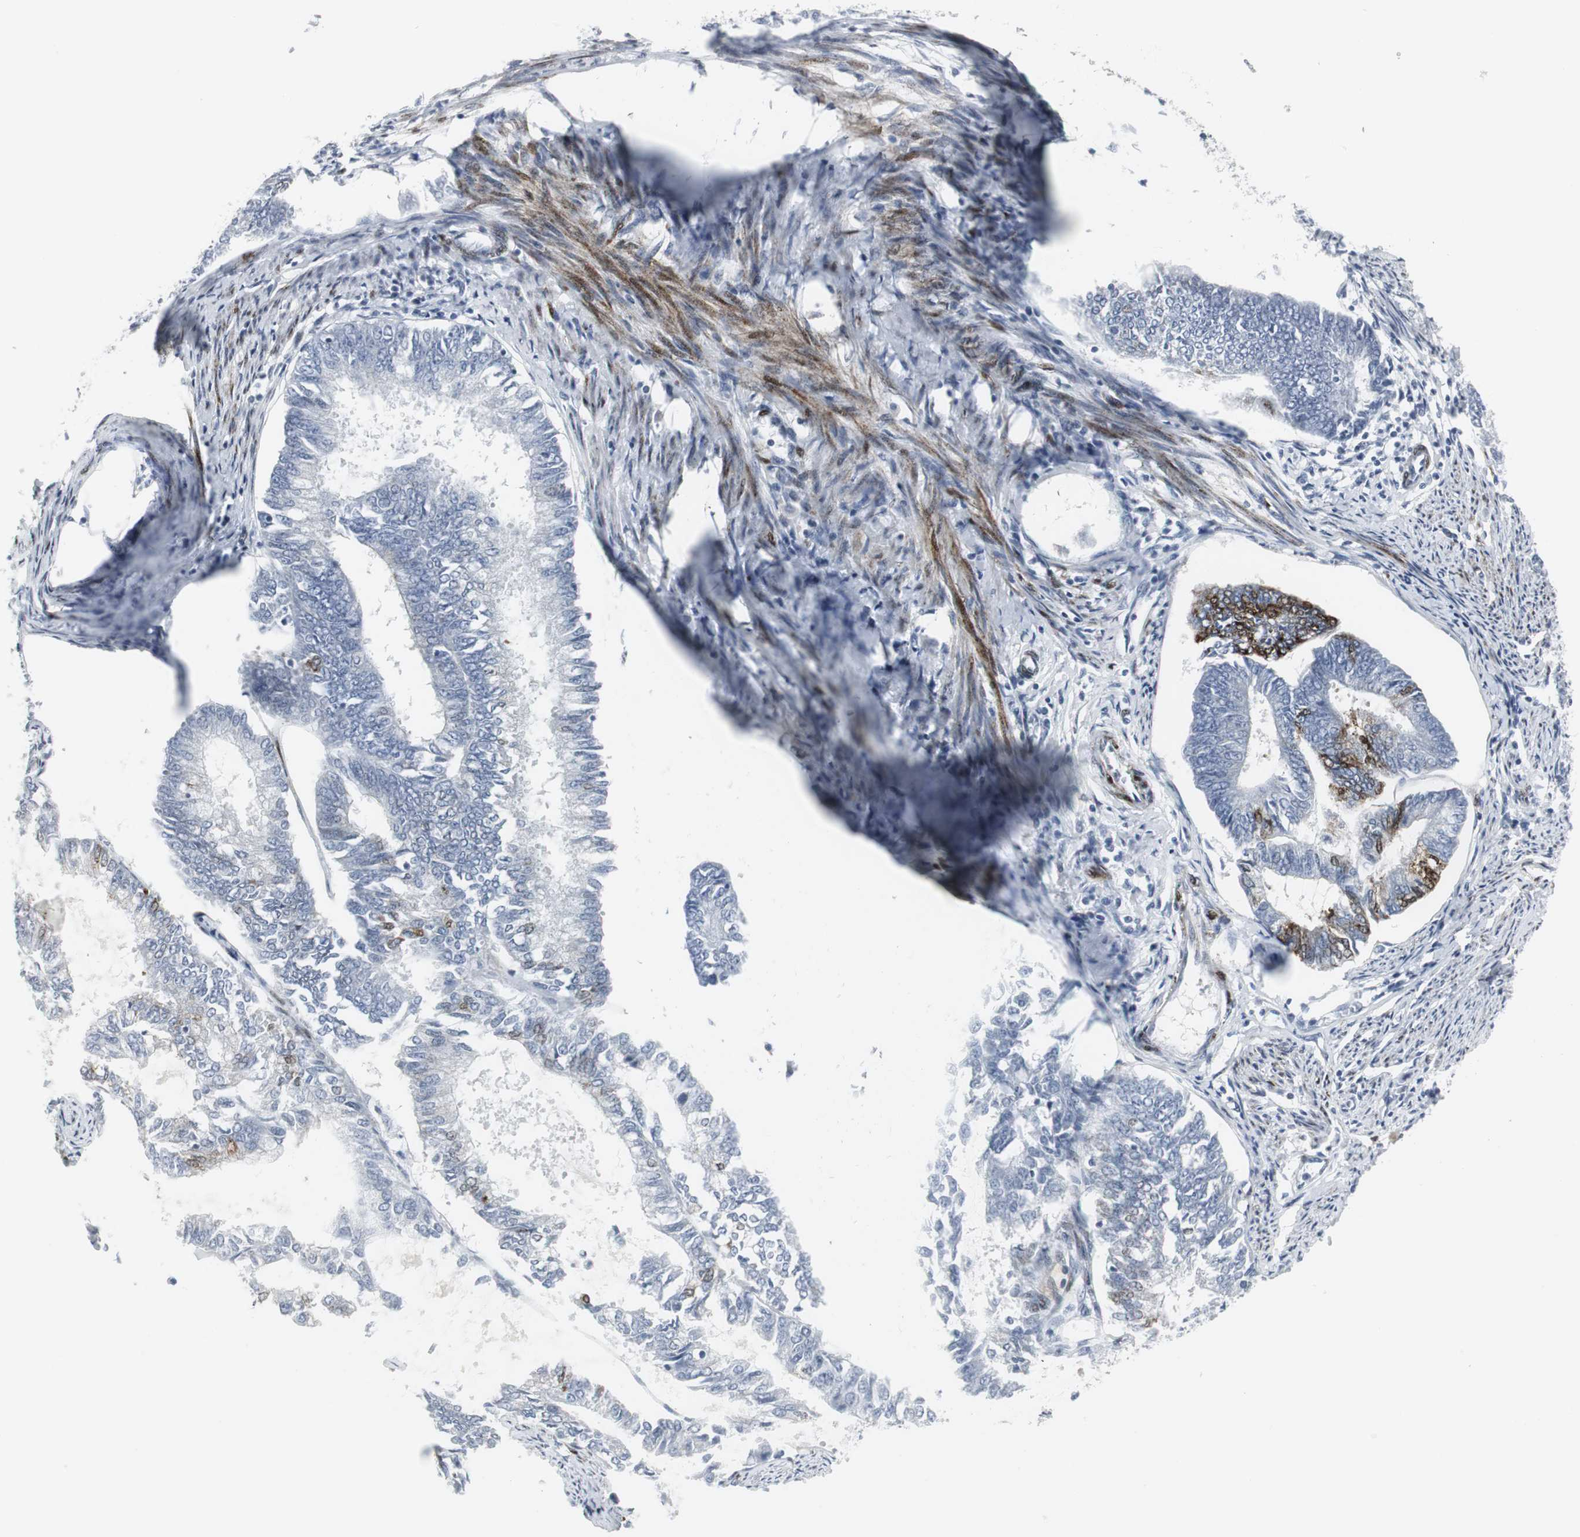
{"staining": {"intensity": "negative", "quantity": "none", "location": "none"}, "tissue": "endometrial cancer", "cell_type": "Tumor cells", "image_type": "cancer", "snomed": [{"axis": "morphology", "description": "Adenocarcinoma, NOS"}, {"axis": "topography", "description": "Endometrium"}], "caption": "This is an immunohistochemistry image of endometrial cancer. There is no staining in tumor cells.", "gene": "PPP1R14A", "patient": {"sex": "female", "age": 86}}